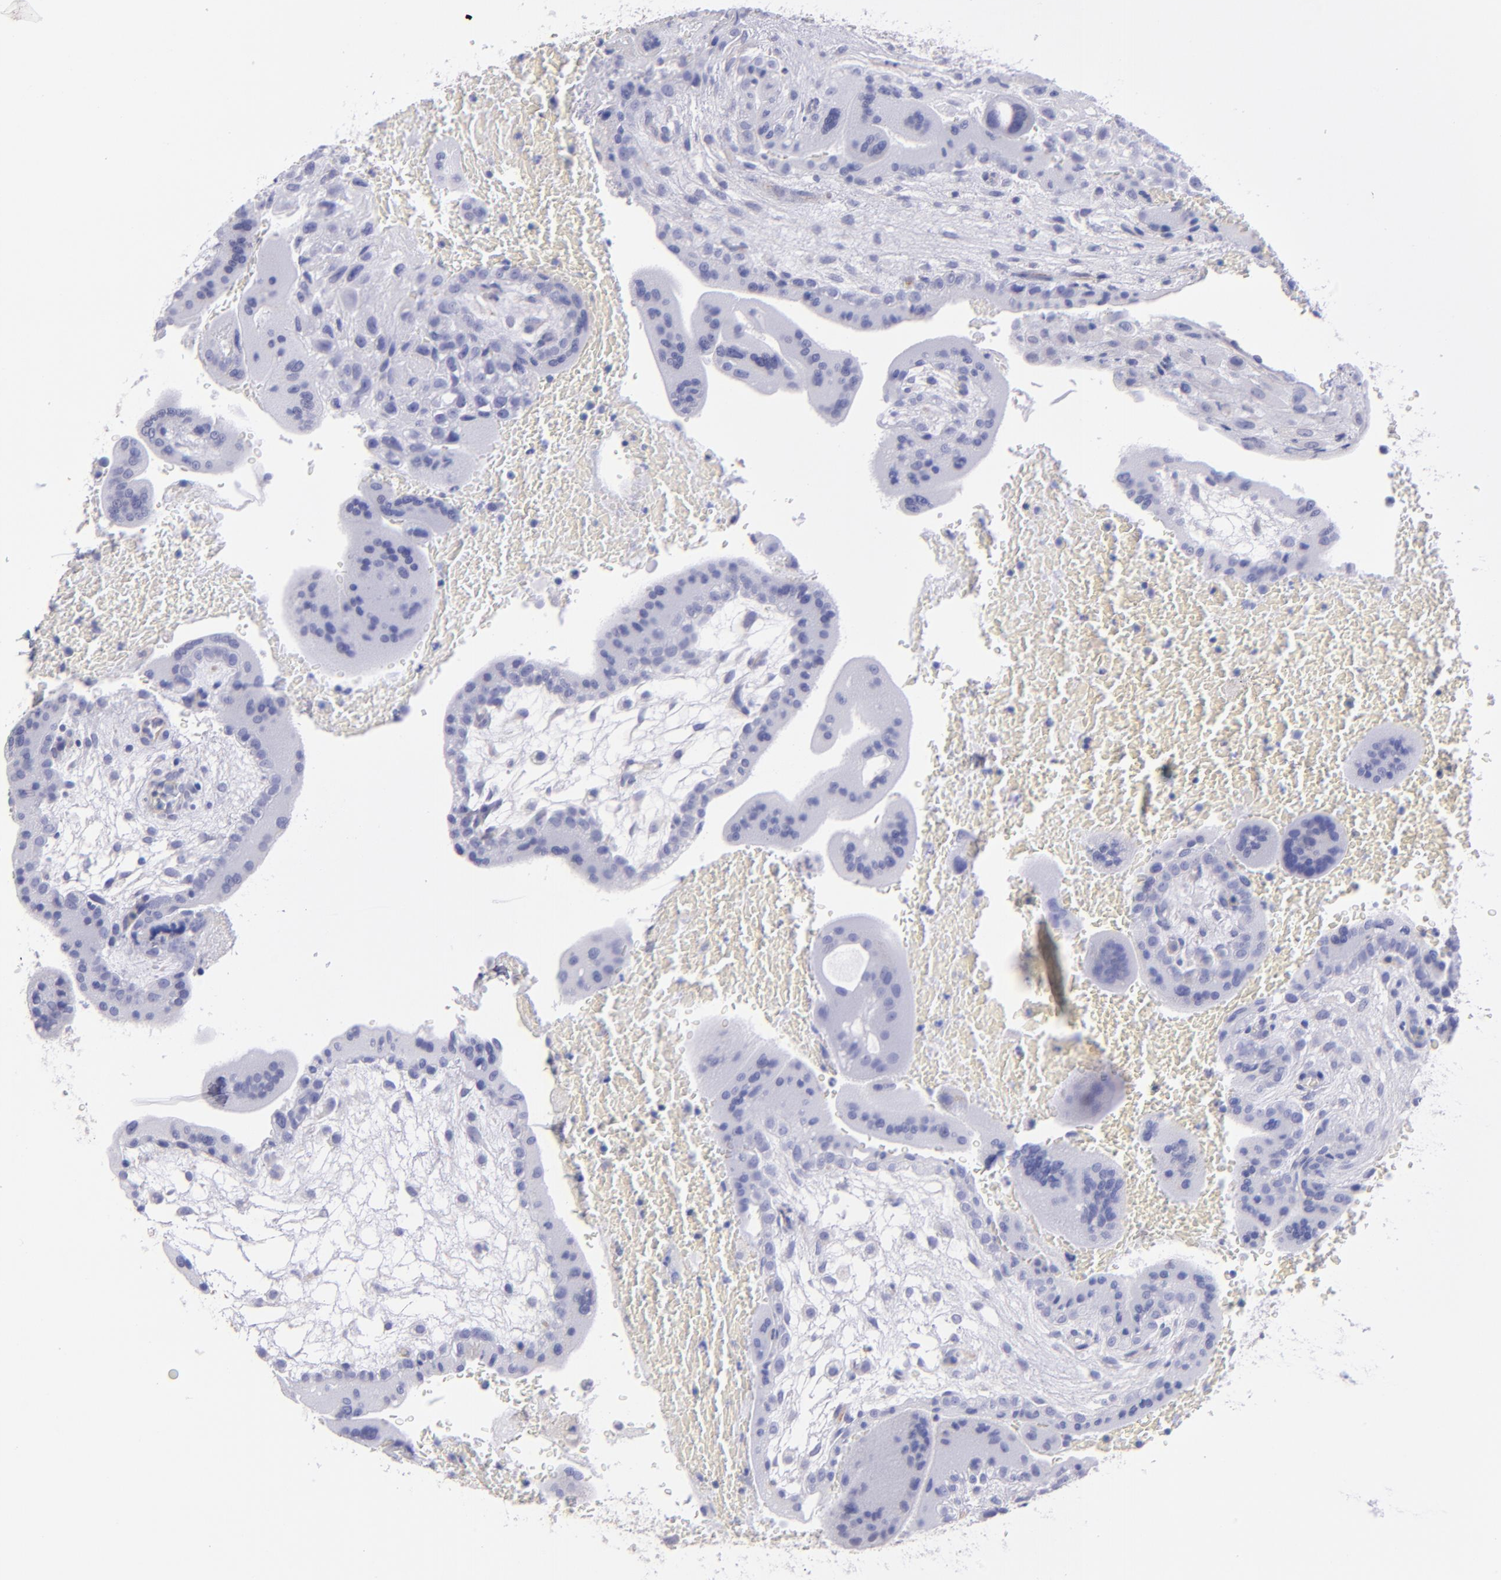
{"staining": {"intensity": "negative", "quantity": "none", "location": "none"}, "tissue": "placenta", "cell_type": "Decidual cells", "image_type": "normal", "snomed": [{"axis": "morphology", "description": "Normal tissue, NOS"}, {"axis": "topography", "description": "Placenta"}], "caption": "DAB (3,3'-diaminobenzidine) immunohistochemical staining of unremarkable placenta reveals no significant expression in decidual cells. (Immunohistochemistry (ihc), brightfield microscopy, high magnification).", "gene": "TG", "patient": {"sex": "female", "age": 35}}